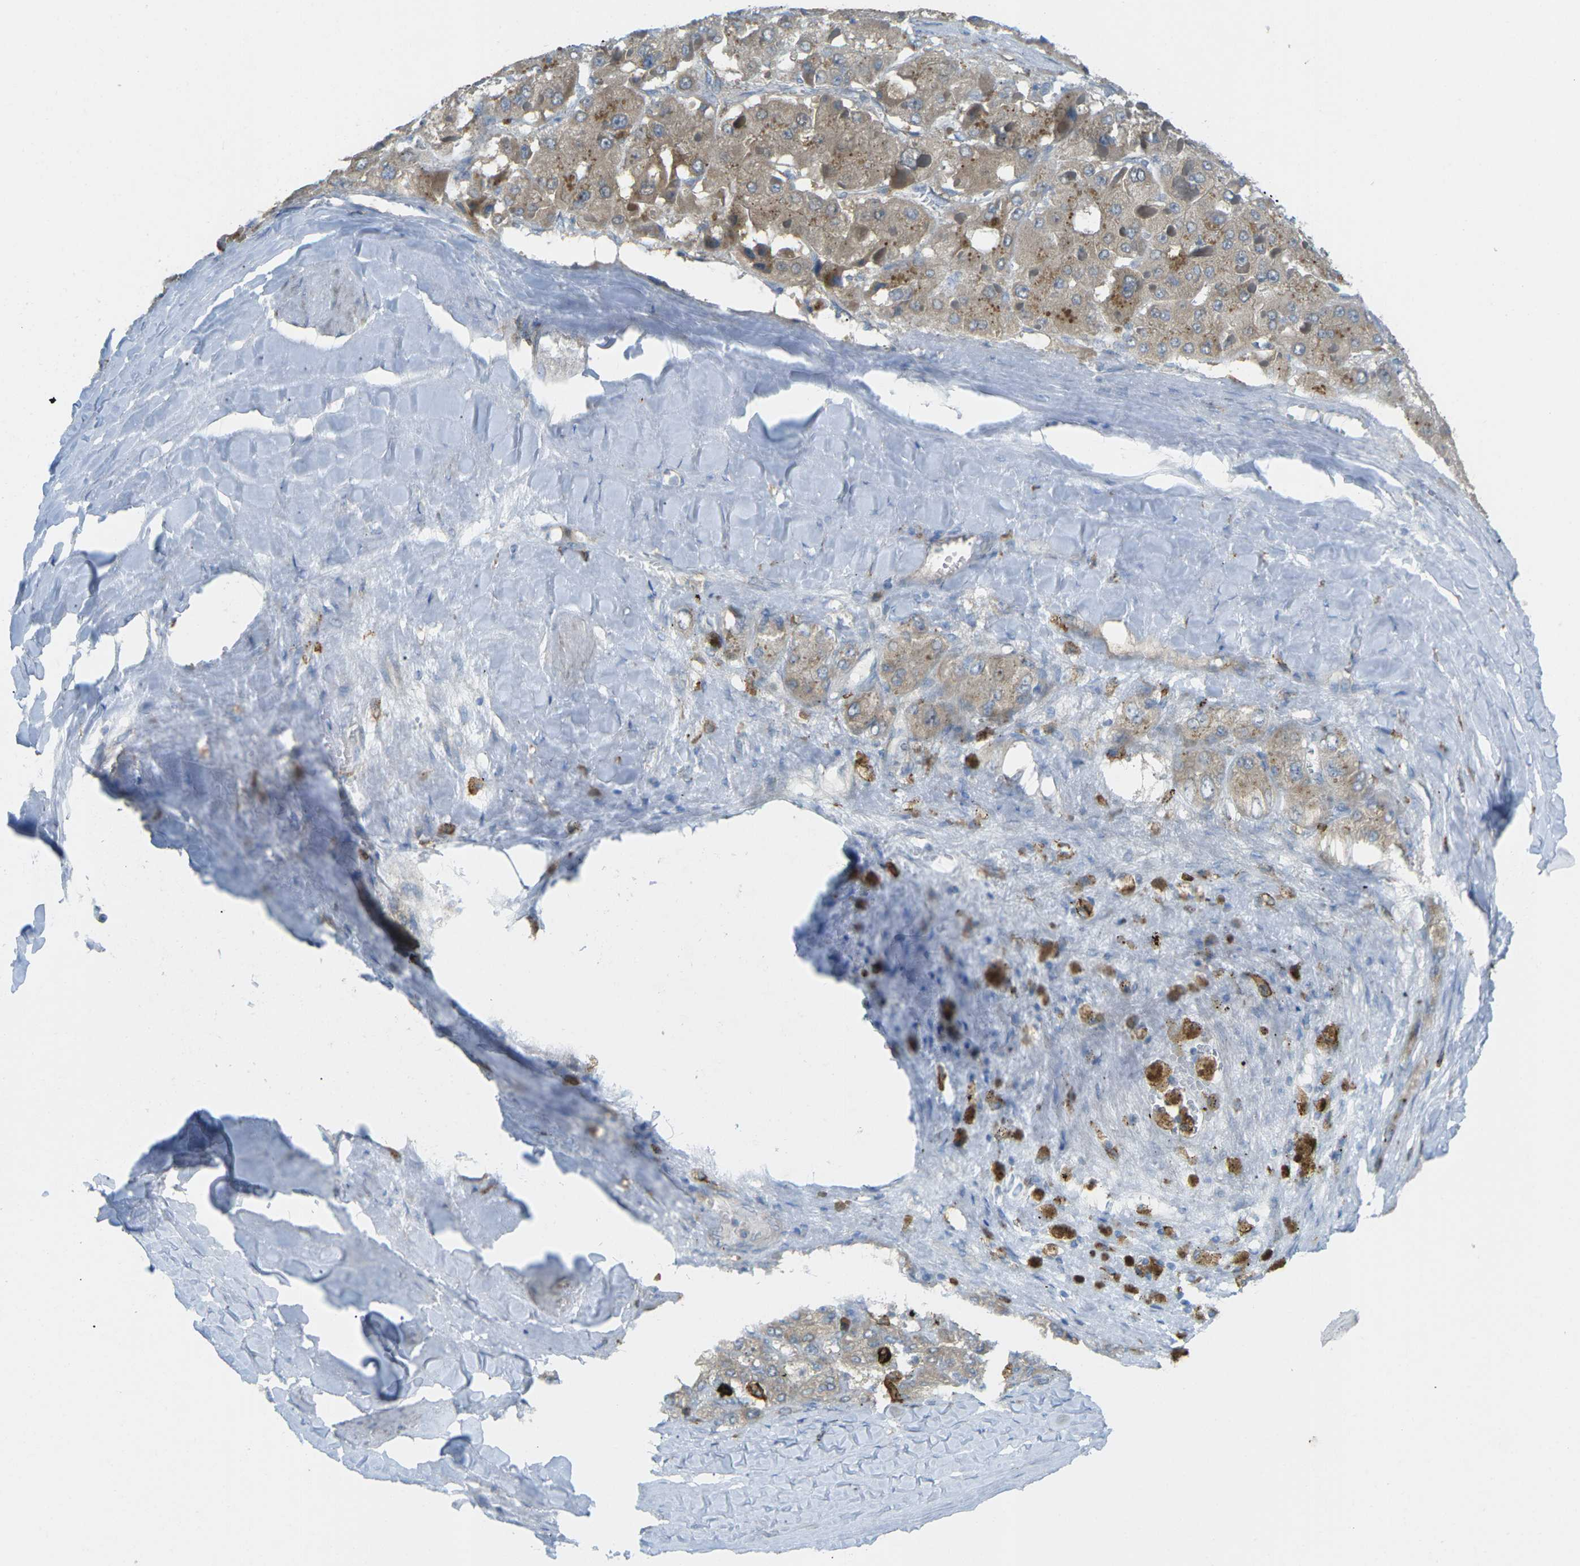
{"staining": {"intensity": "weak", "quantity": ">75%", "location": "cytoplasmic/membranous"}, "tissue": "liver cancer", "cell_type": "Tumor cells", "image_type": "cancer", "snomed": [{"axis": "morphology", "description": "Carcinoma, Hepatocellular, NOS"}, {"axis": "topography", "description": "Liver"}], "caption": "The photomicrograph demonstrates staining of liver cancer, revealing weak cytoplasmic/membranous protein expression (brown color) within tumor cells.", "gene": "MYLK4", "patient": {"sex": "female", "age": 73}}